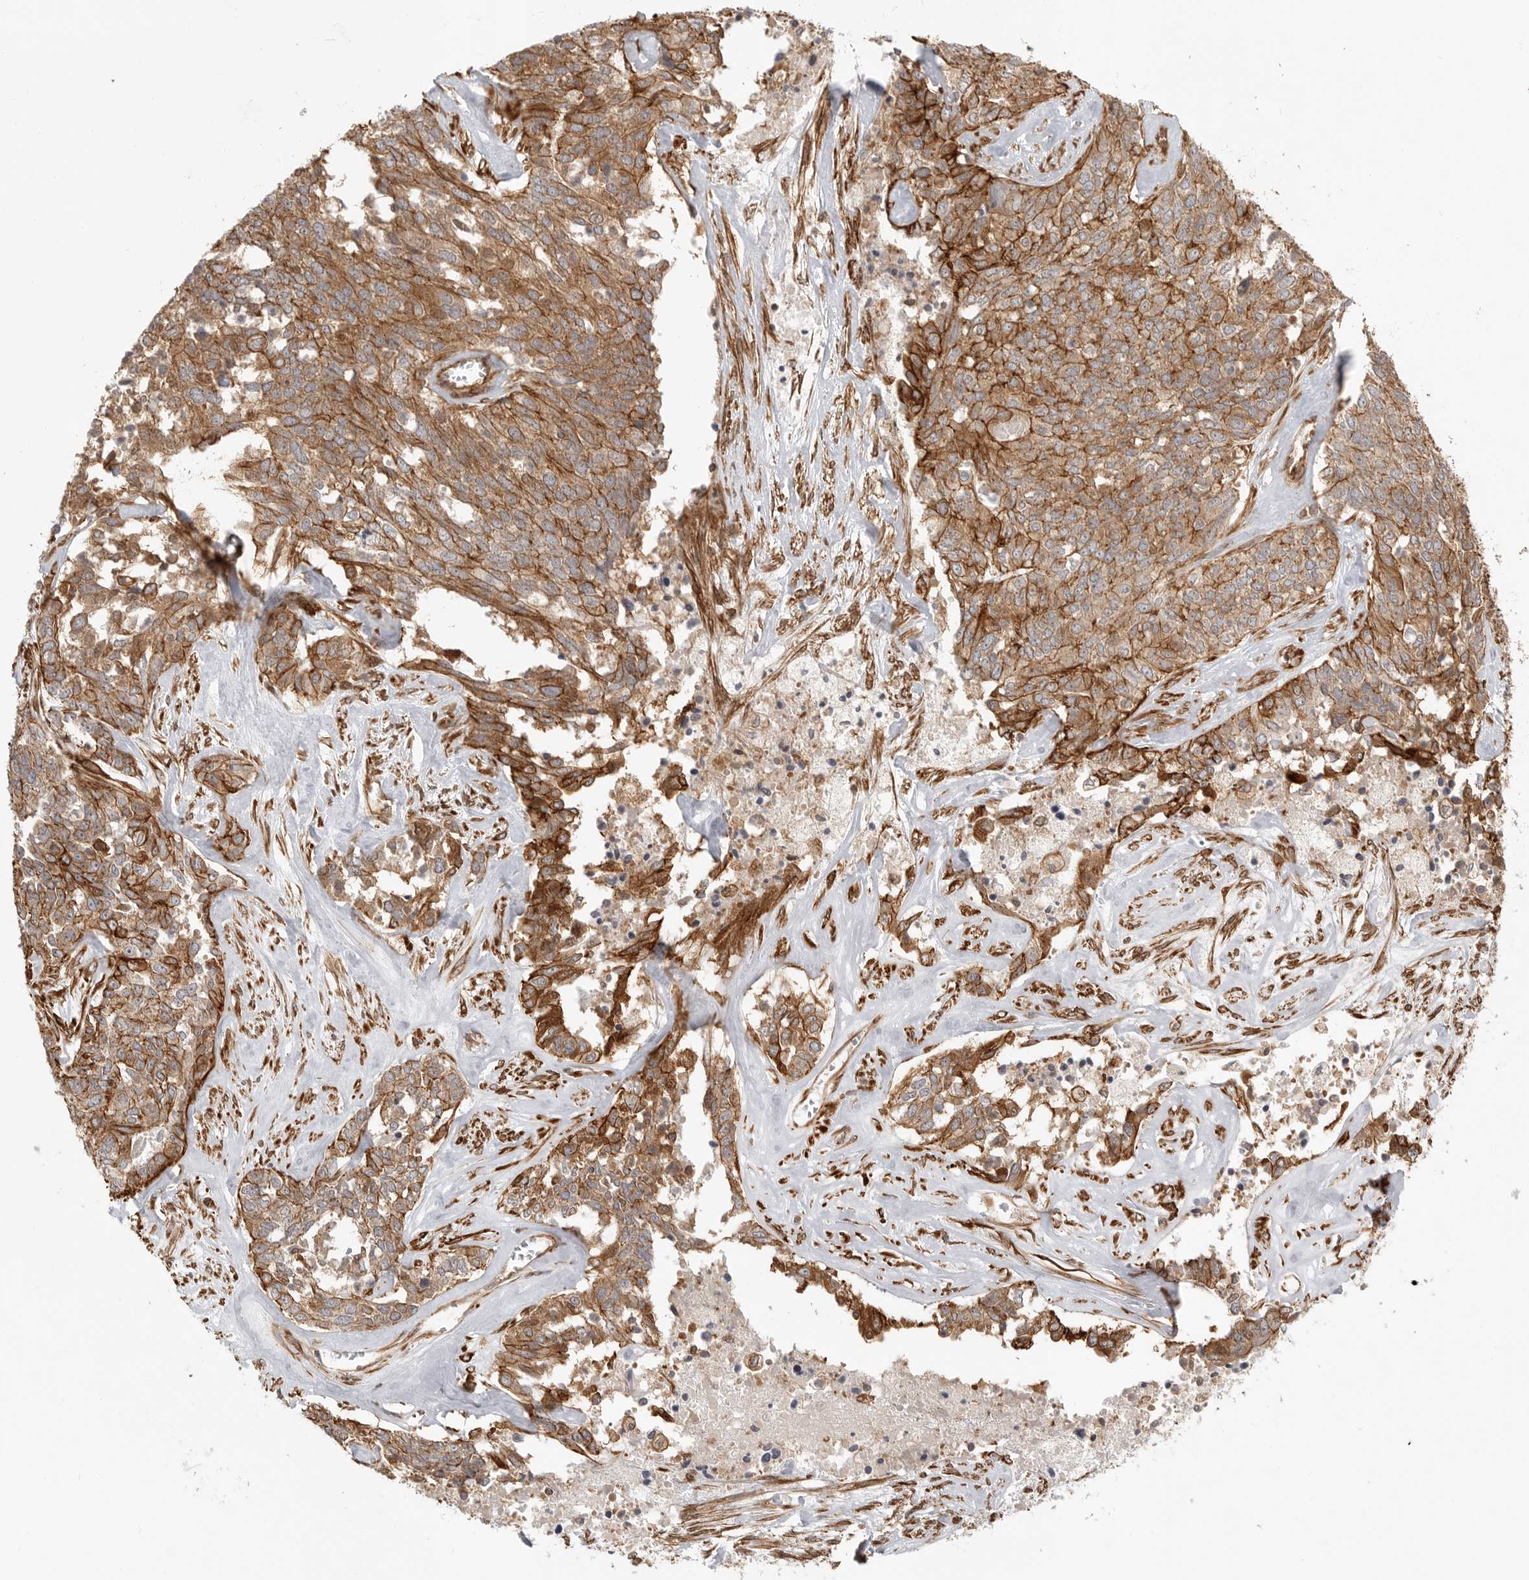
{"staining": {"intensity": "moderate", "quantity": ">75%", "location": "cytoplasmic/membranous"}, "tissue": "ovarian cancer", "cell_type": "Tumor cells", "image_type": "cancer", "snomed": [{"axis": "morphology", "description": "Cystadenocarcinoma, serous, NOS"}, {"axis": "topography", "description": "Ovary"}], "caption": "Protein staining by IHC demonstrates moderate cytoplasmic/membranous positivity in about >75% of tumor cells in serous cystadenocarcinoma (ovarian). (brown staining indicates protein expression, while blue staining denotes nuclei).", "gene": "ATOH7", "patient": {"sex": "female", "age": 44}}